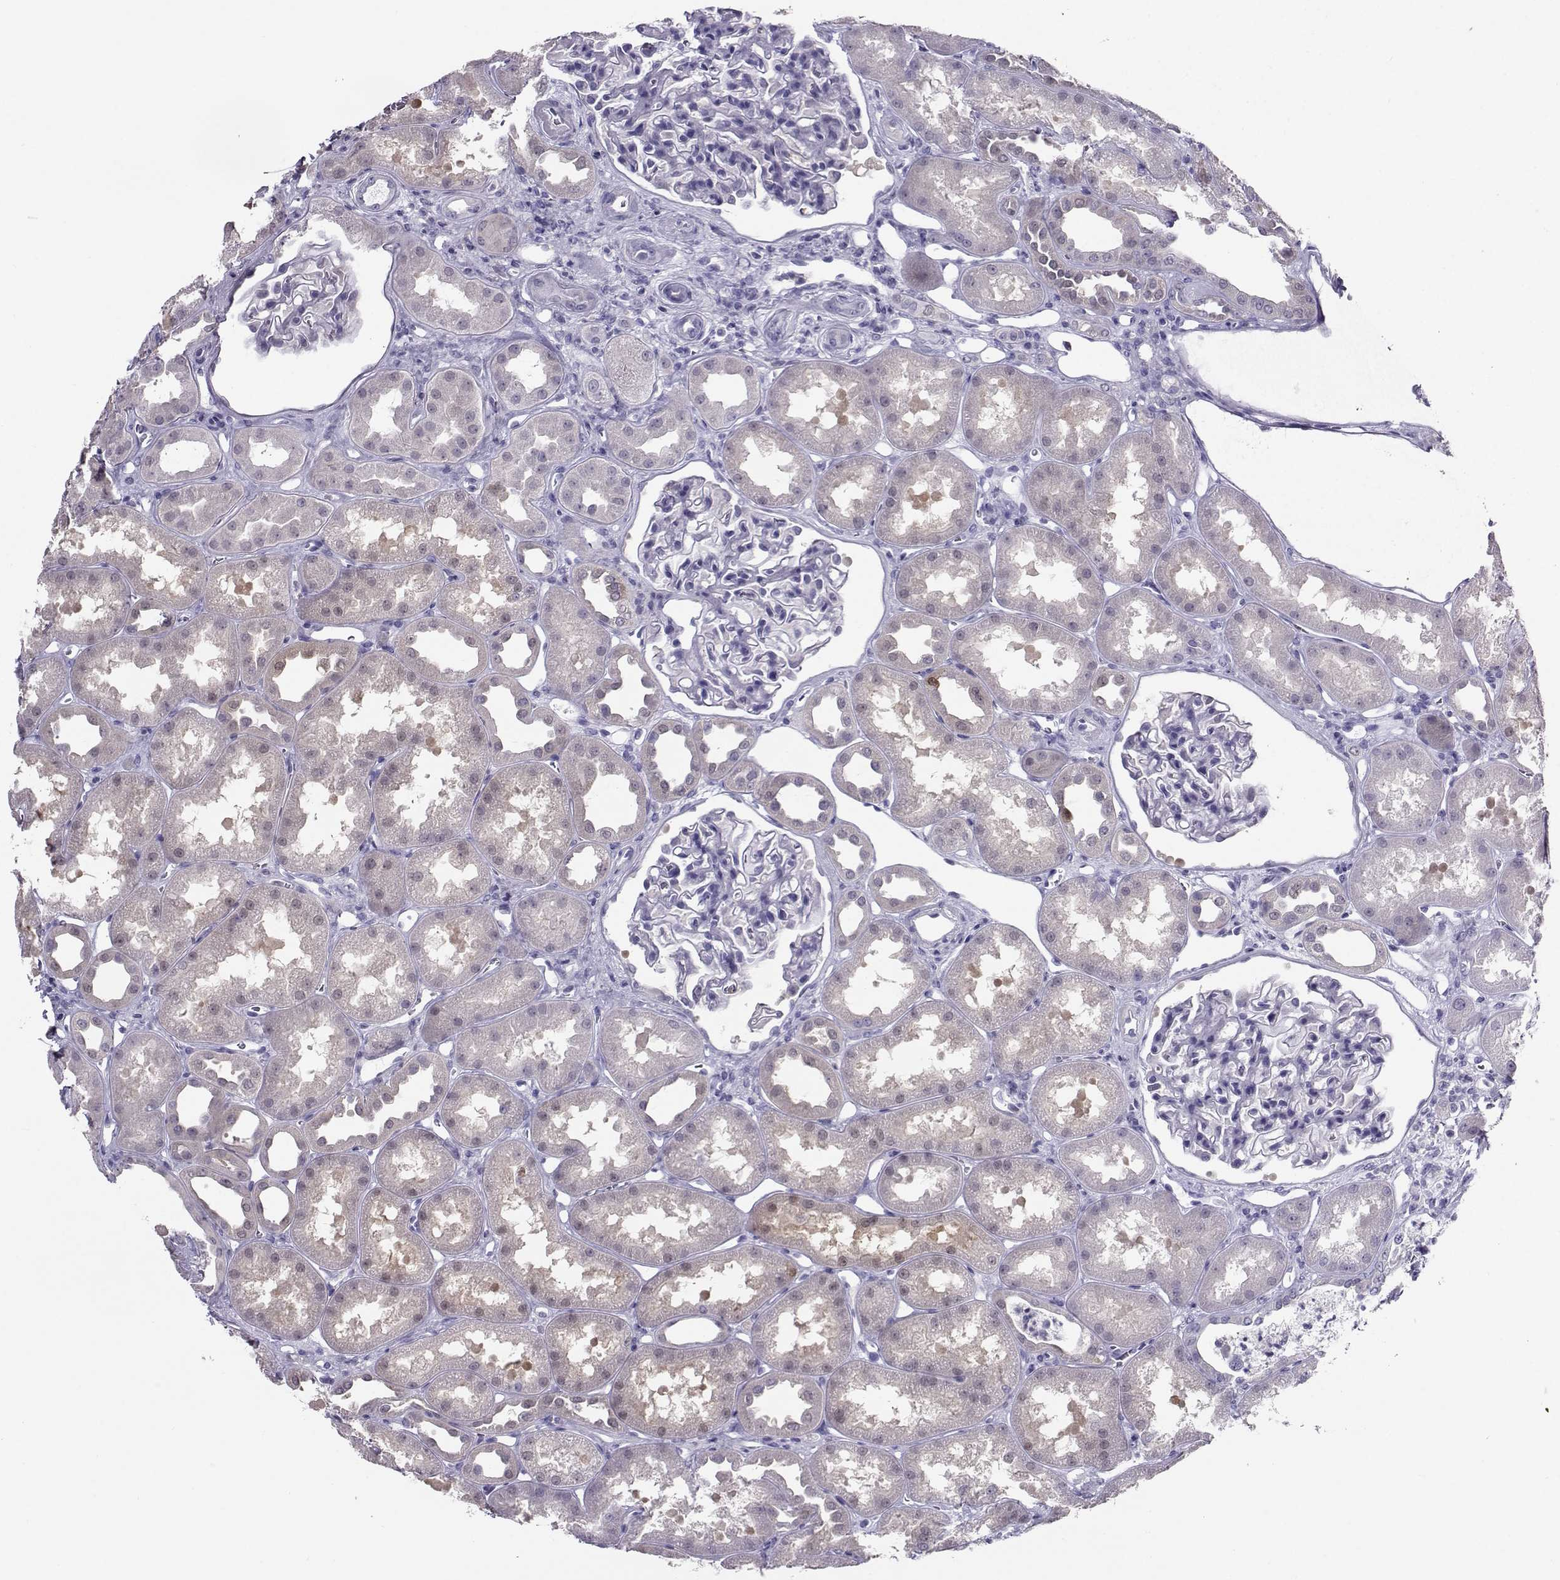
{"staining": {"intensity": "negative", "quantity": "none", "location": "none"}, "tissue": "kidney", "cell_type": "Cells in glomeruli", "image_type": "normal", "snomed": [{"axis": "morphology", "description": "Normal tissue, NOS"}, {"axis": "topography", "description": "Kidney"}], "caption": "The image displays no staining of cells in glomeruli in normal kidney.", "gene": "PGK1", "patient": {"sex": "male", "age": 61}}